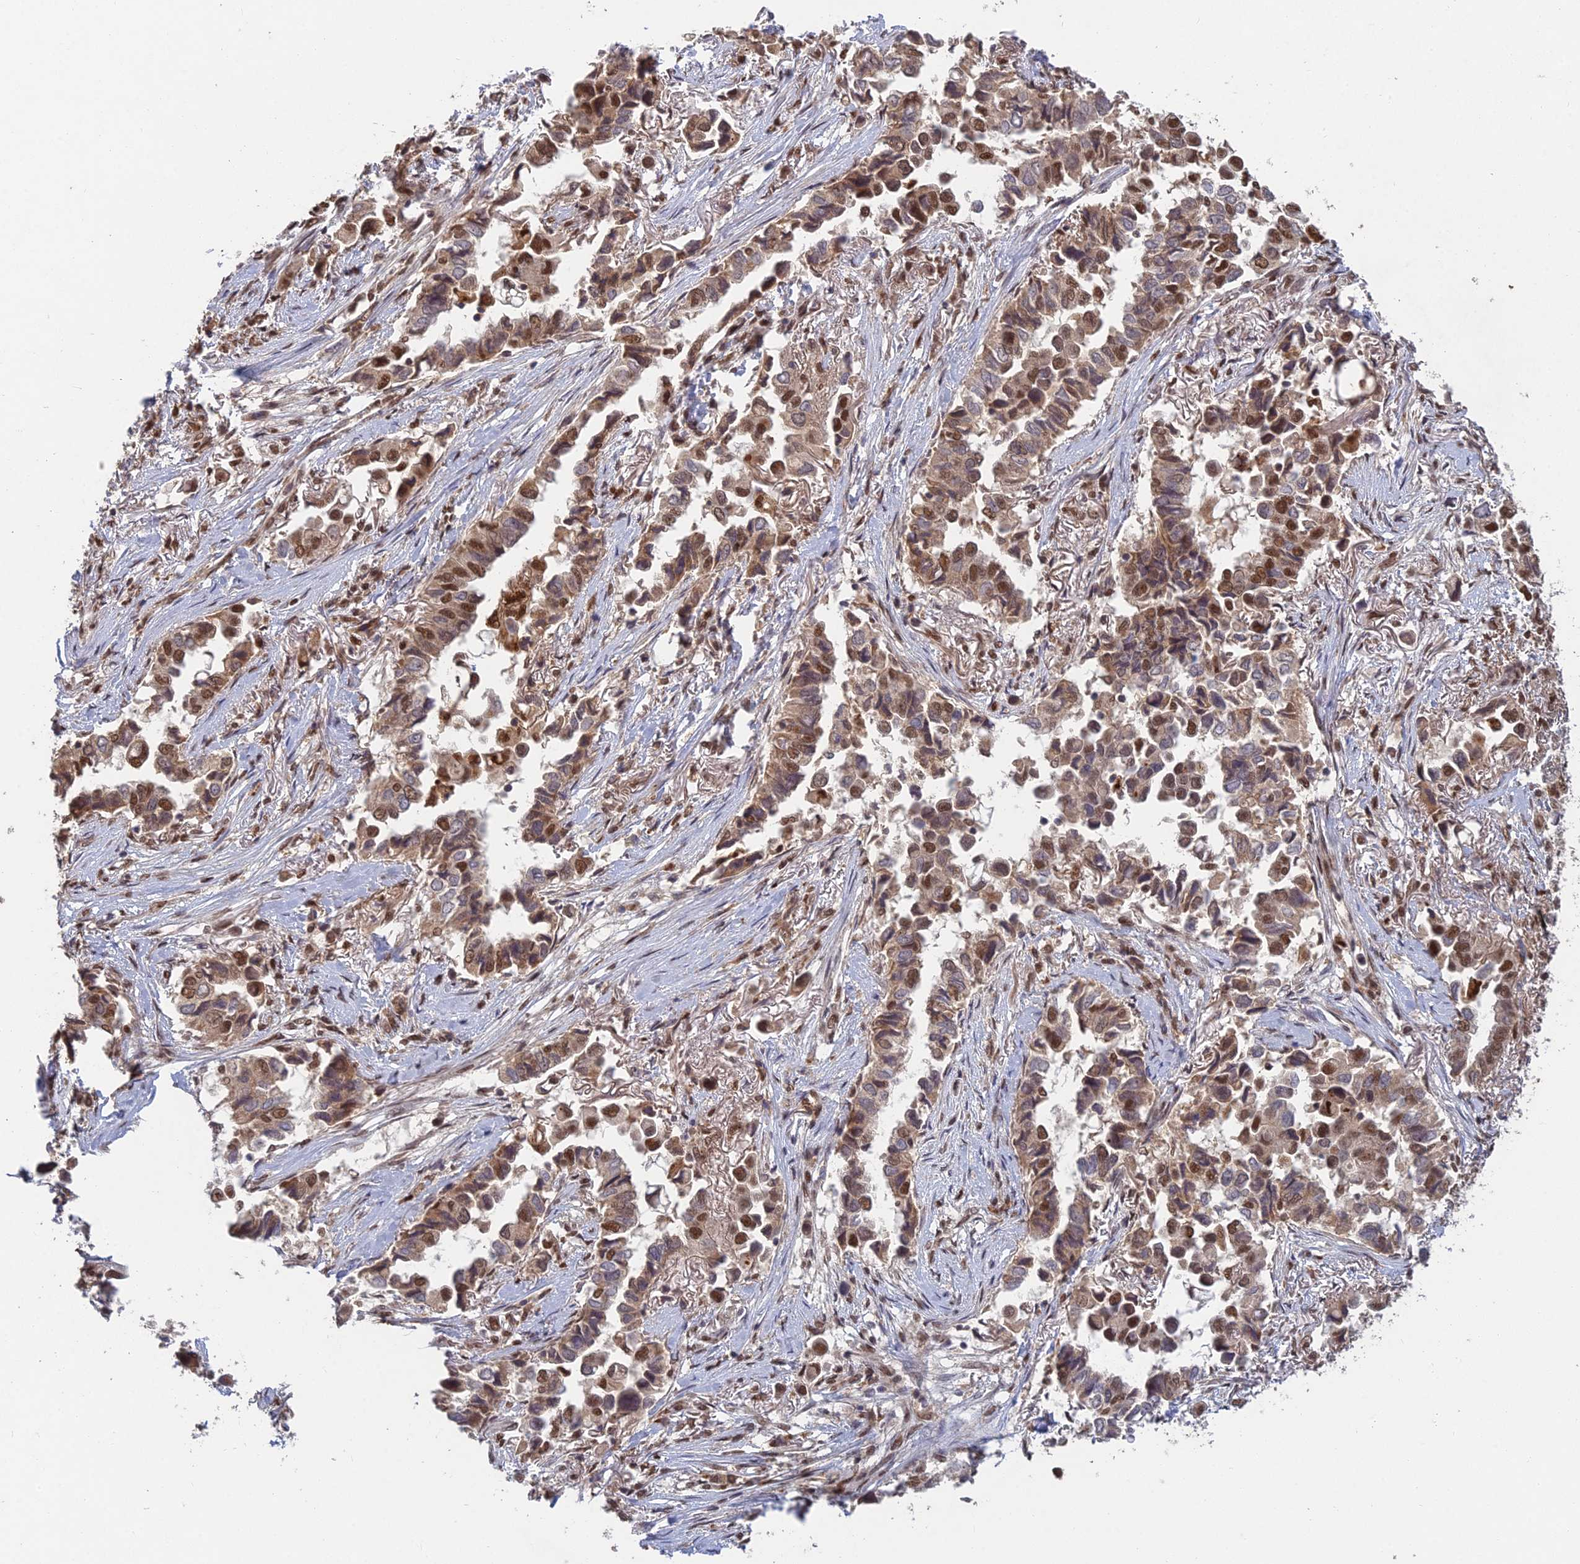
{"staining": {"intensity": "moderate", "quantity": ">75%", "location": "nuclear"}, "tissue": "lung cancer", "cell_type": "Tumor cells", "image_type": "cancer", "snomed": [{"axis": "morphology", "description": "Adenocarcinoma, NOS"}, {"axis": "topography", "description": "Lung"}], "caption": "Moderate nuclear protein staining is appreciated in about >75% of tumor cells in lung adenocarcinoma.", "gene": "RANBP3", "patient": {"sex": "female", "age": 76}}